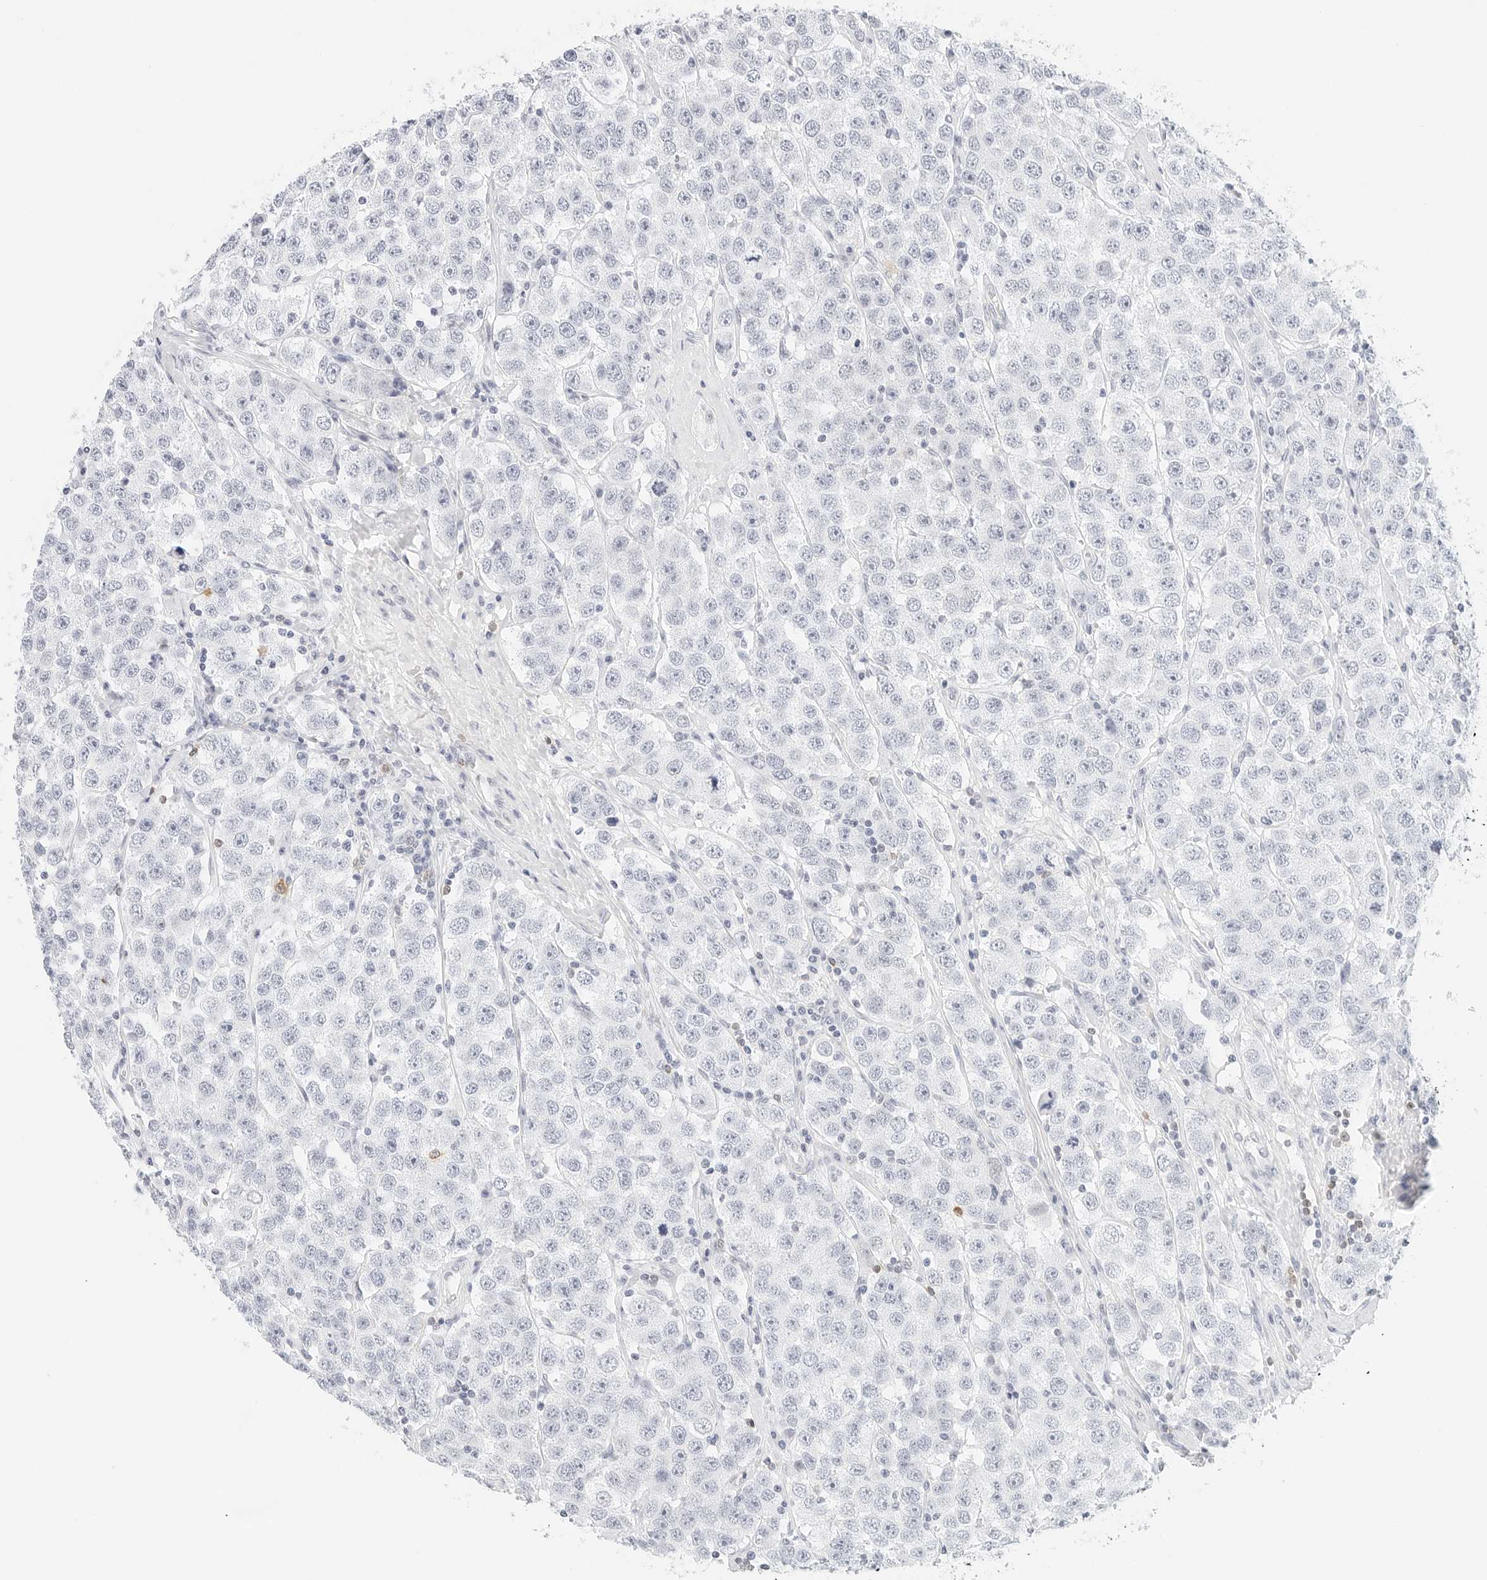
{"staining": {"intensity": "negative", "quantity": "none", "location": "none"}, "tissue": "testis cancer", "cell_type": "Tumor cells", "image_type": "cancer", "snomed": [{"axis": "morphology", "description": "Seminoma, NOS"}, {"axis": "topography", "description": "Testis"}], "caption": "The photomicrograph exhibits no significant staining in tumor cells of seminoma (testis).", "gene": "CD22", "patient": {"sex": "male", "age": 28}}